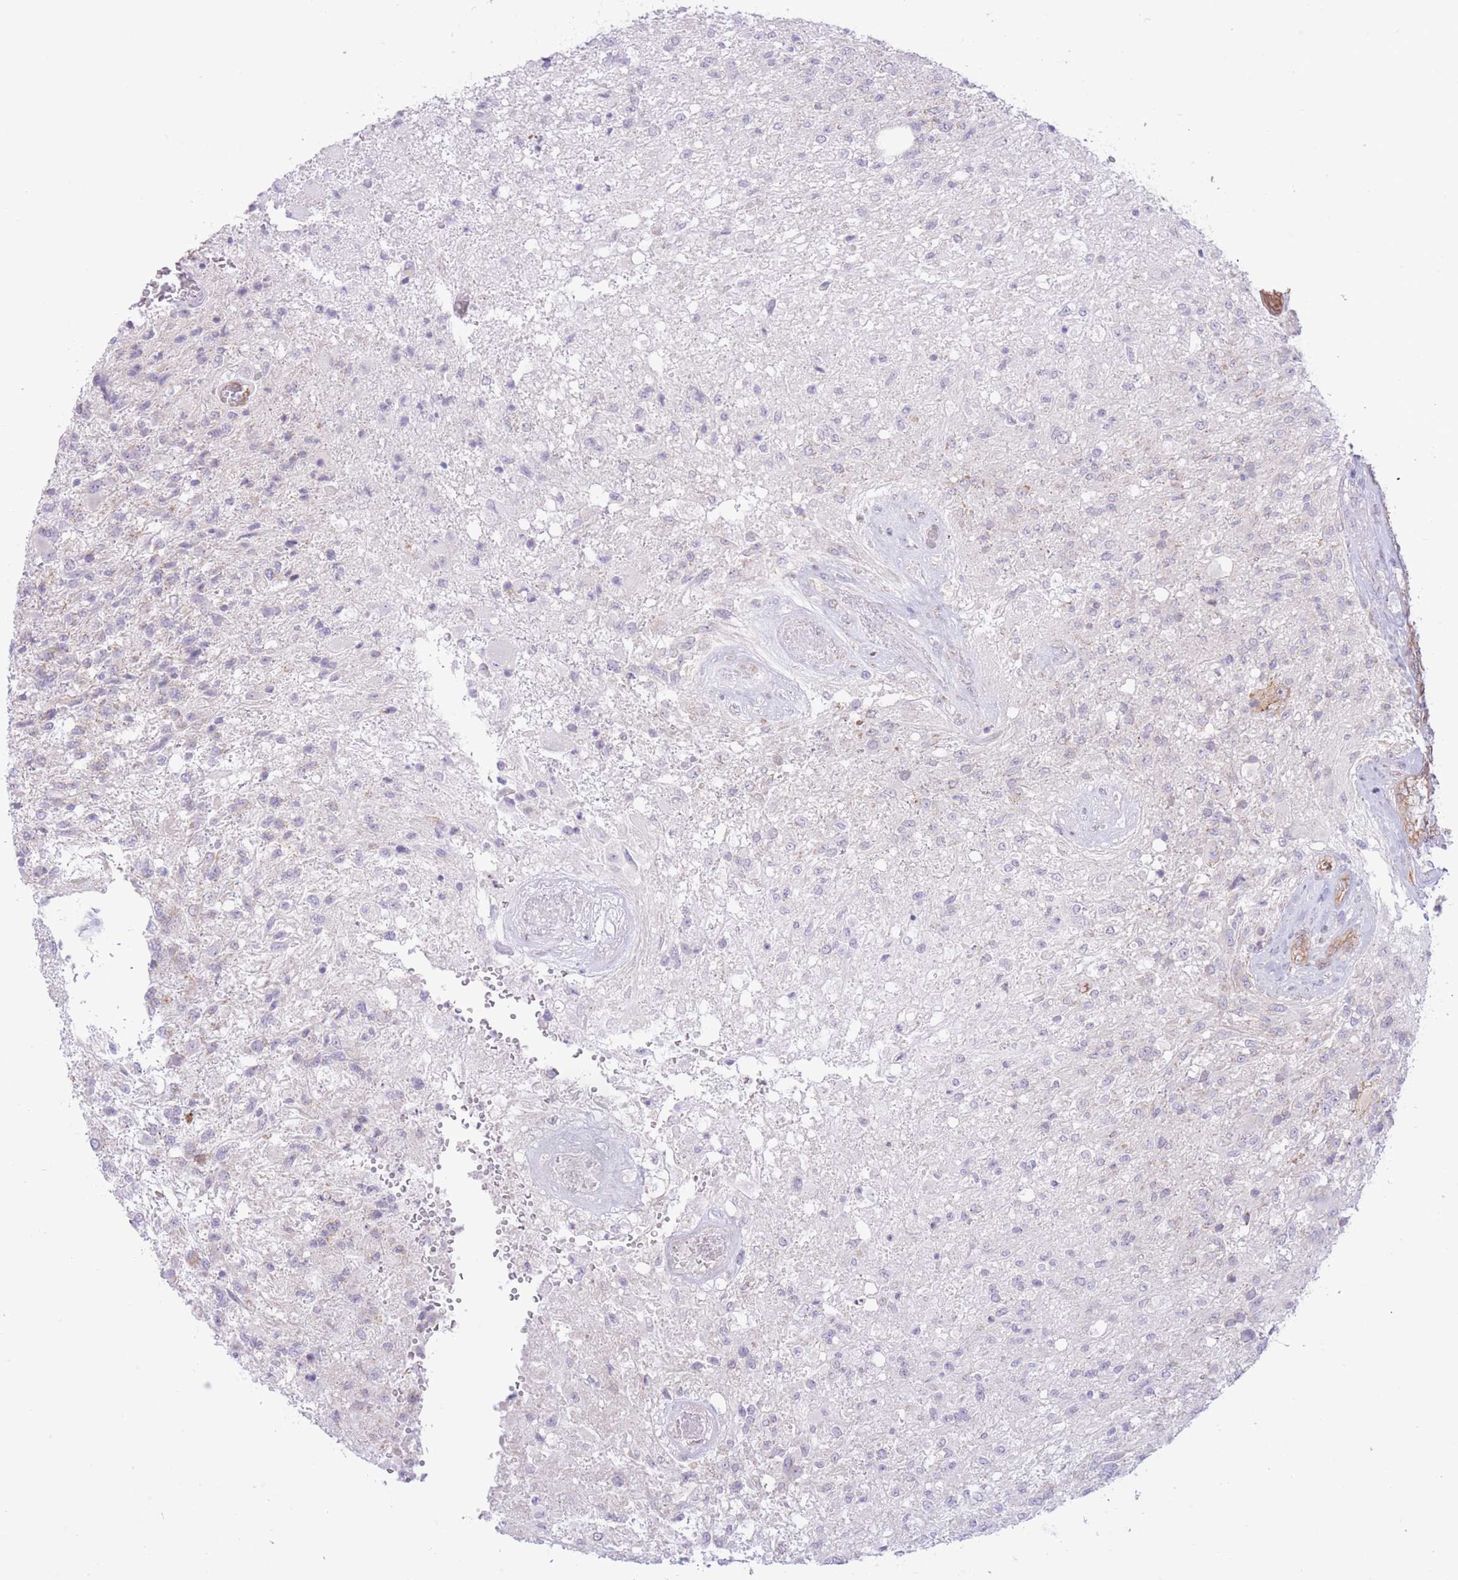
{"staining": {"intensity": "negative", "quantity": "none", "location": "none"}, "tissue": "glioma", "cell_type": "Tumor cells", "image_type": "cancer", "snomed": [{"axis": "morphology", "description": "Glioma, malignant, High grade"}, {"axis": "topography", "description": "Brain"}], "caption": "High magnification brightfield microscopy of glioma stained with DAB (brown) and counterstained with hematoxylin (blue): tumor cells show no significant expression.", "gene": "MRPS31", "patient": {"sex": "male", "age": 56}}